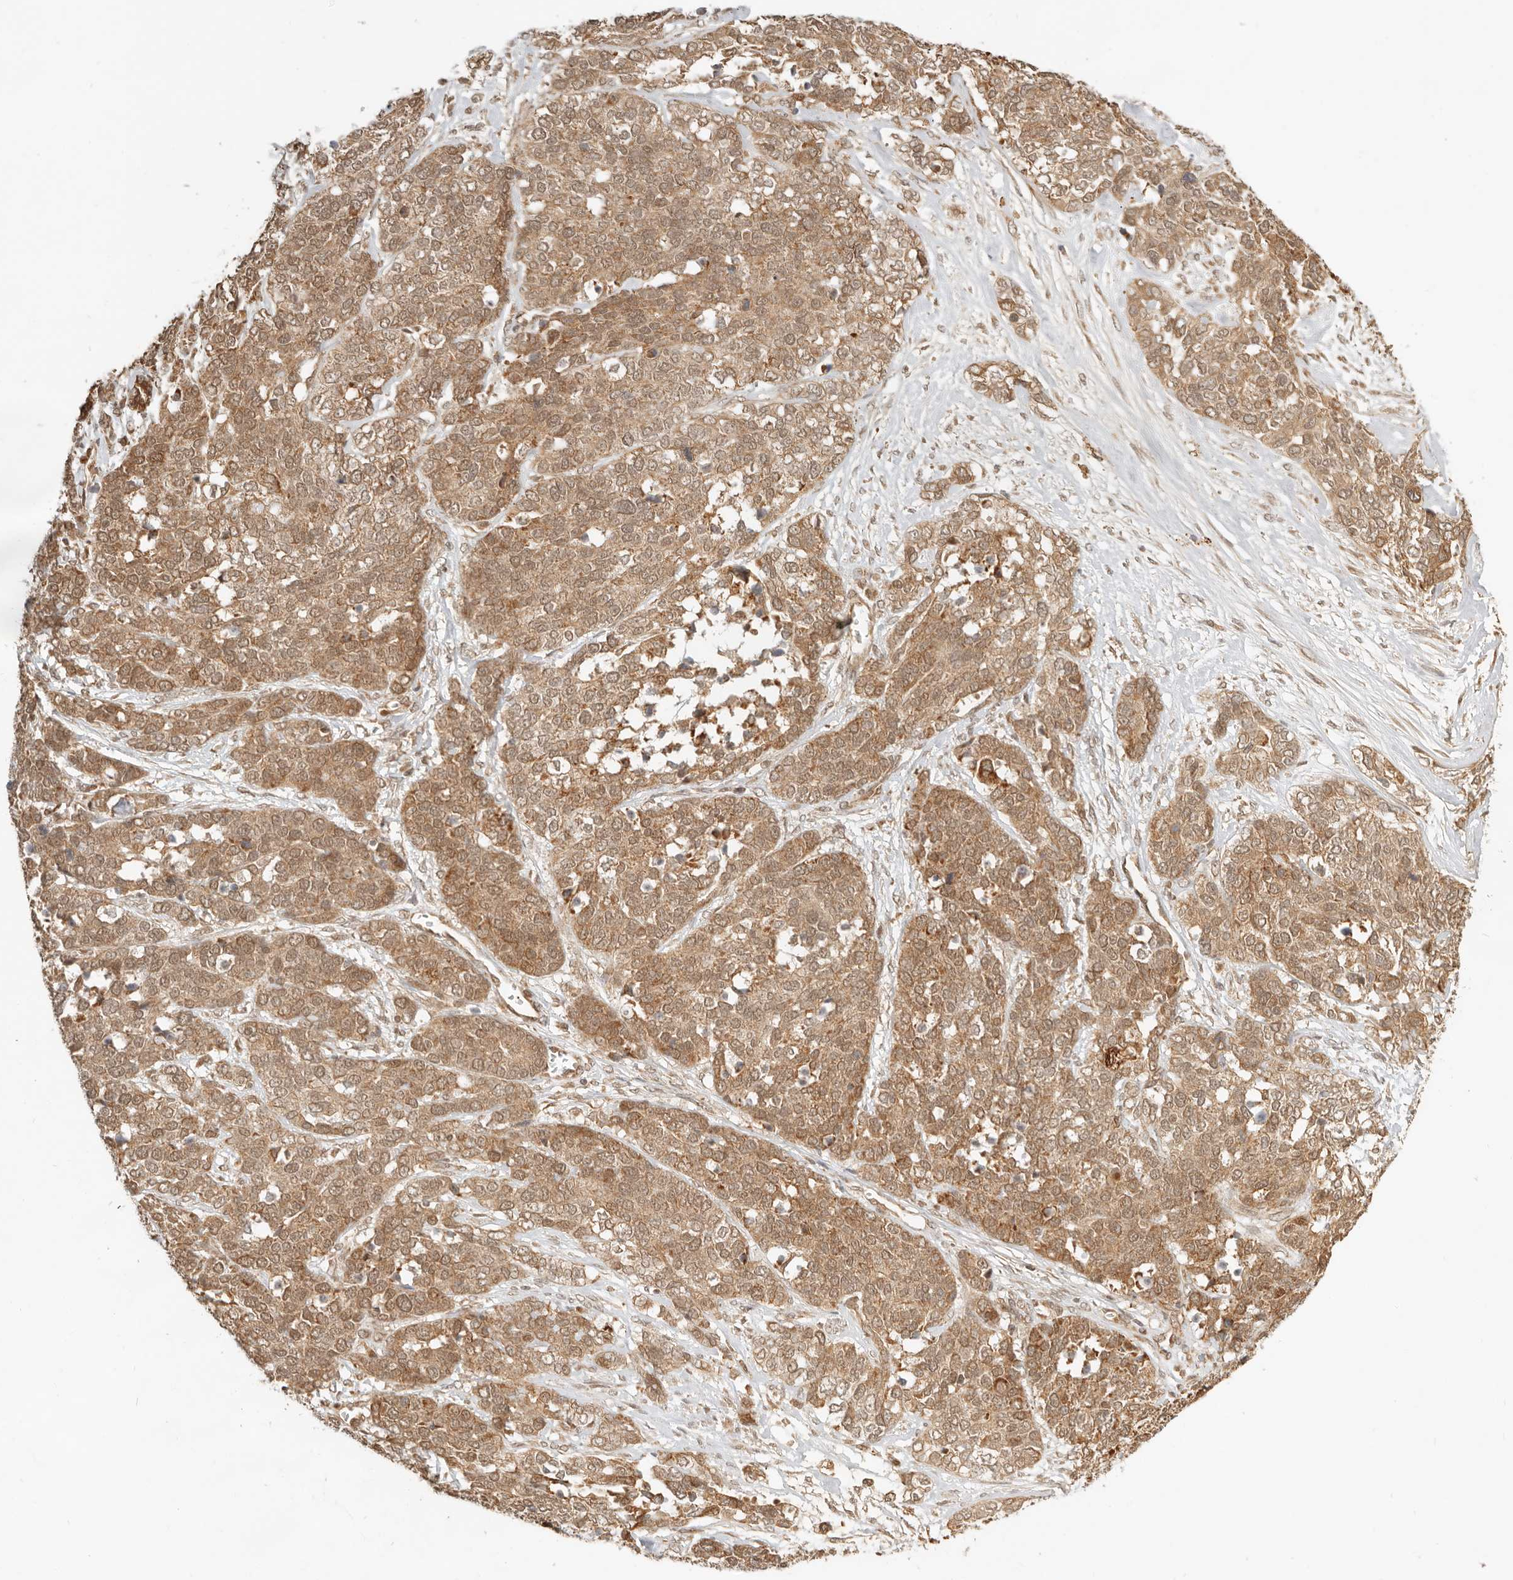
{"staining": {"intensity": "moderate", "quantity": ">75%", "location": "cytoplasmic/membranous,nuclear"}, "tissue": "ovarian cancer", "cell_type": "Tumor cells", "image_type": "cancer", "snomed": [{"axis": "morphology", "description": "Cystadenocarcinoma, serous, NOS"}, {"axis": "topography", "description": "Ovary"}], "caption": "IHC staining of serous cystadenocarcinoma (ovarian), which reveals medium levels of moderate cytoplasmic/membranous and nuclear expression in approximately >75% of tumor cells indicating moderate cytoplasmic/membranous and nuclear protein positivity. The staining was performed using DAB (3,3'-diaminobenzidine) (brown) for protein detection and nuclei were counterstained in hematoxylin (blue).", "gene": "BAALC", "patient": {"sex": "female", "age": 44}}